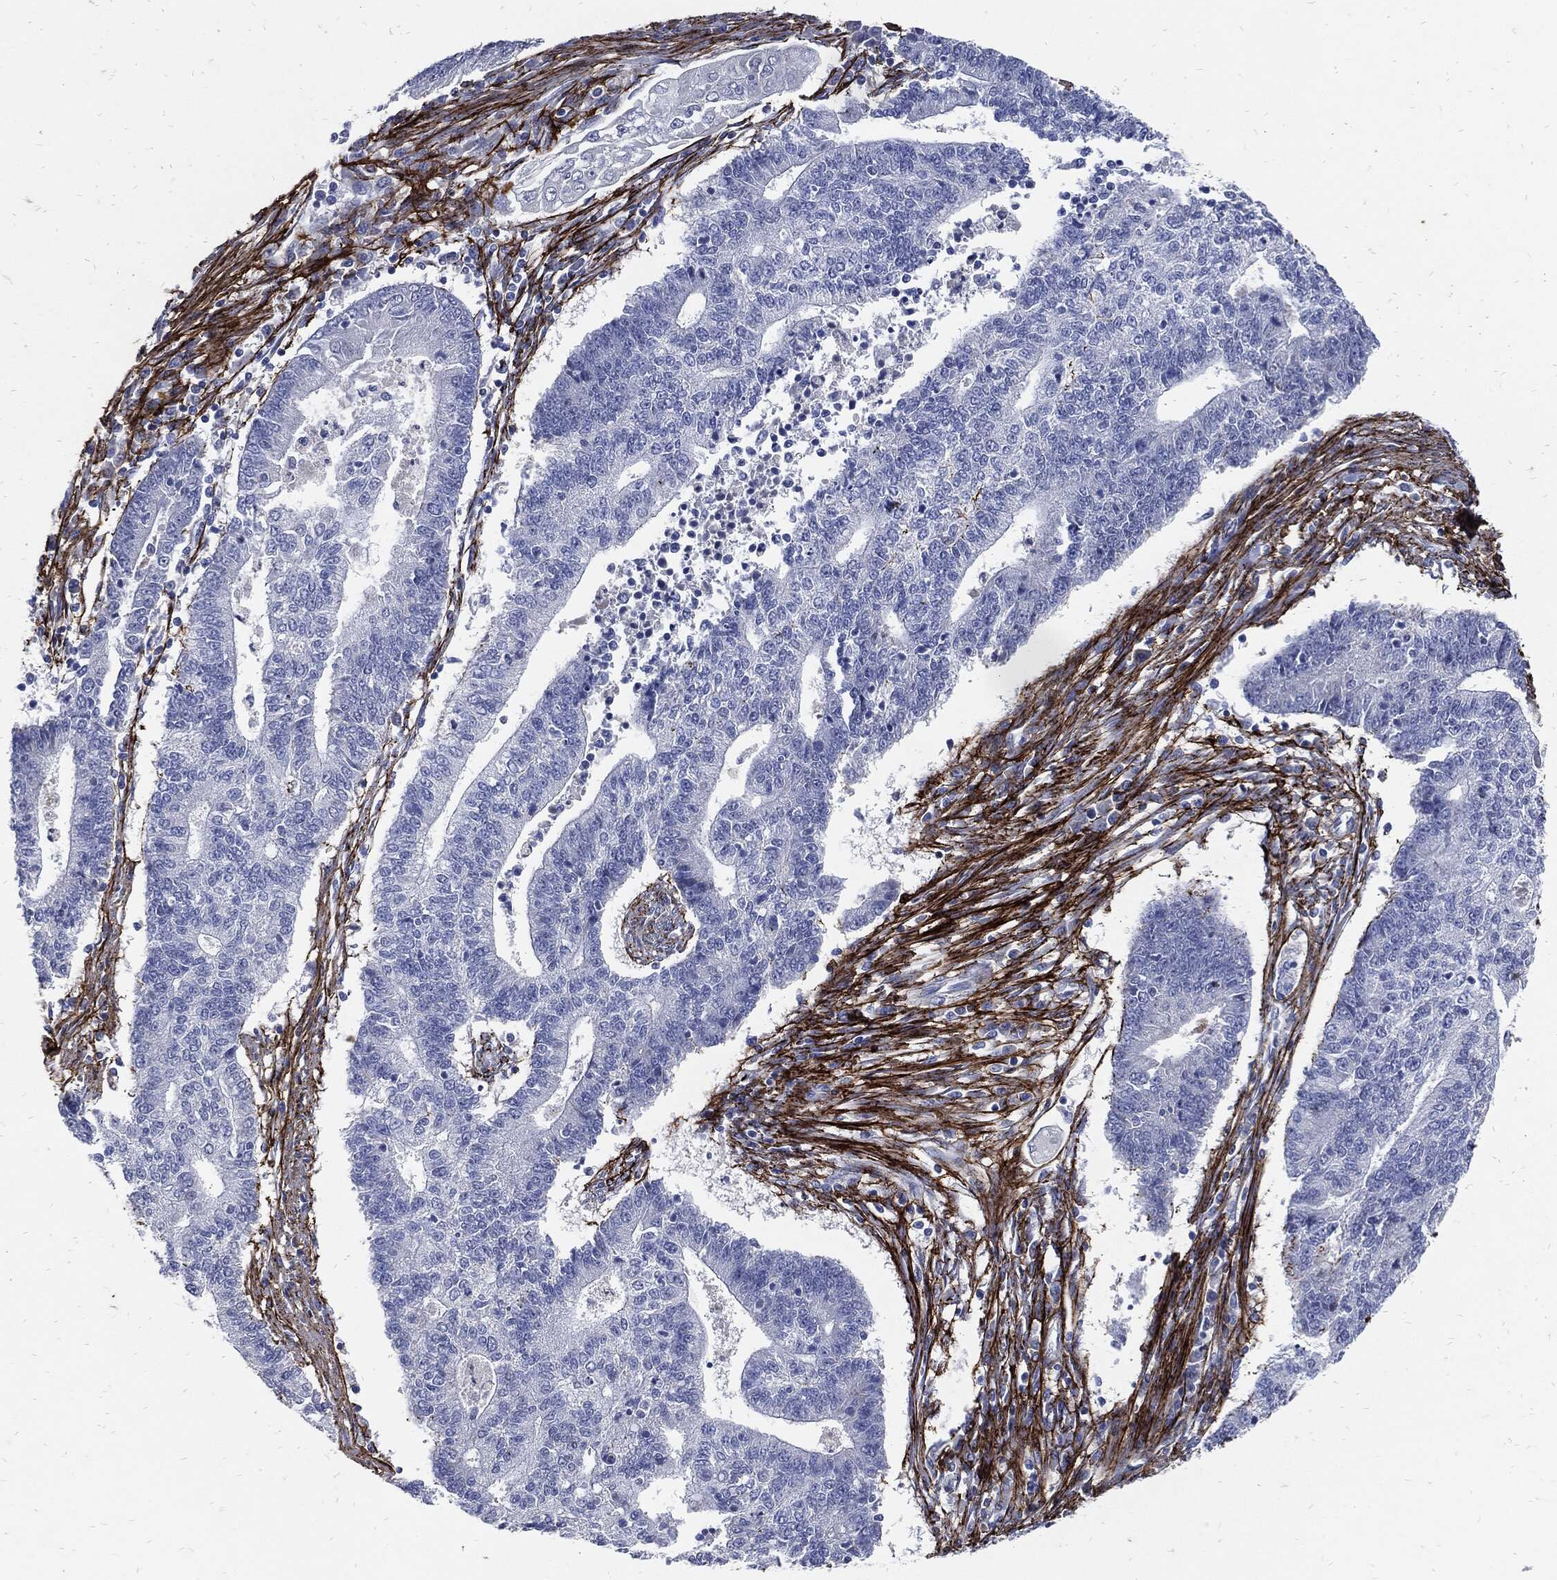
{"staining": {"intensity": "negative", "quantity": "none", "location": "none"}, "tissue": "endometrial cancer", "cell_type": "Tumor cells", "image_type": "cancer", "snomed": [{"axis": "morphology", "description": "Adenocarcinoma, NOS"}, {"axis": "topography", "description": "Uterus"}, {"axis": "topography", "description": "Endometrium"}], "caption": "The IHC histopathology image has no significant staining in tumor cells of endometrial cancer tissue. Brightfield microscopy of IHC stained with DAB (3,3'-diaminobenzidine) (brown) and hematoxylin (blue), captured at high magnification.", "gene": "FBN1", "patient": {"sex": "female", "age": 54}}